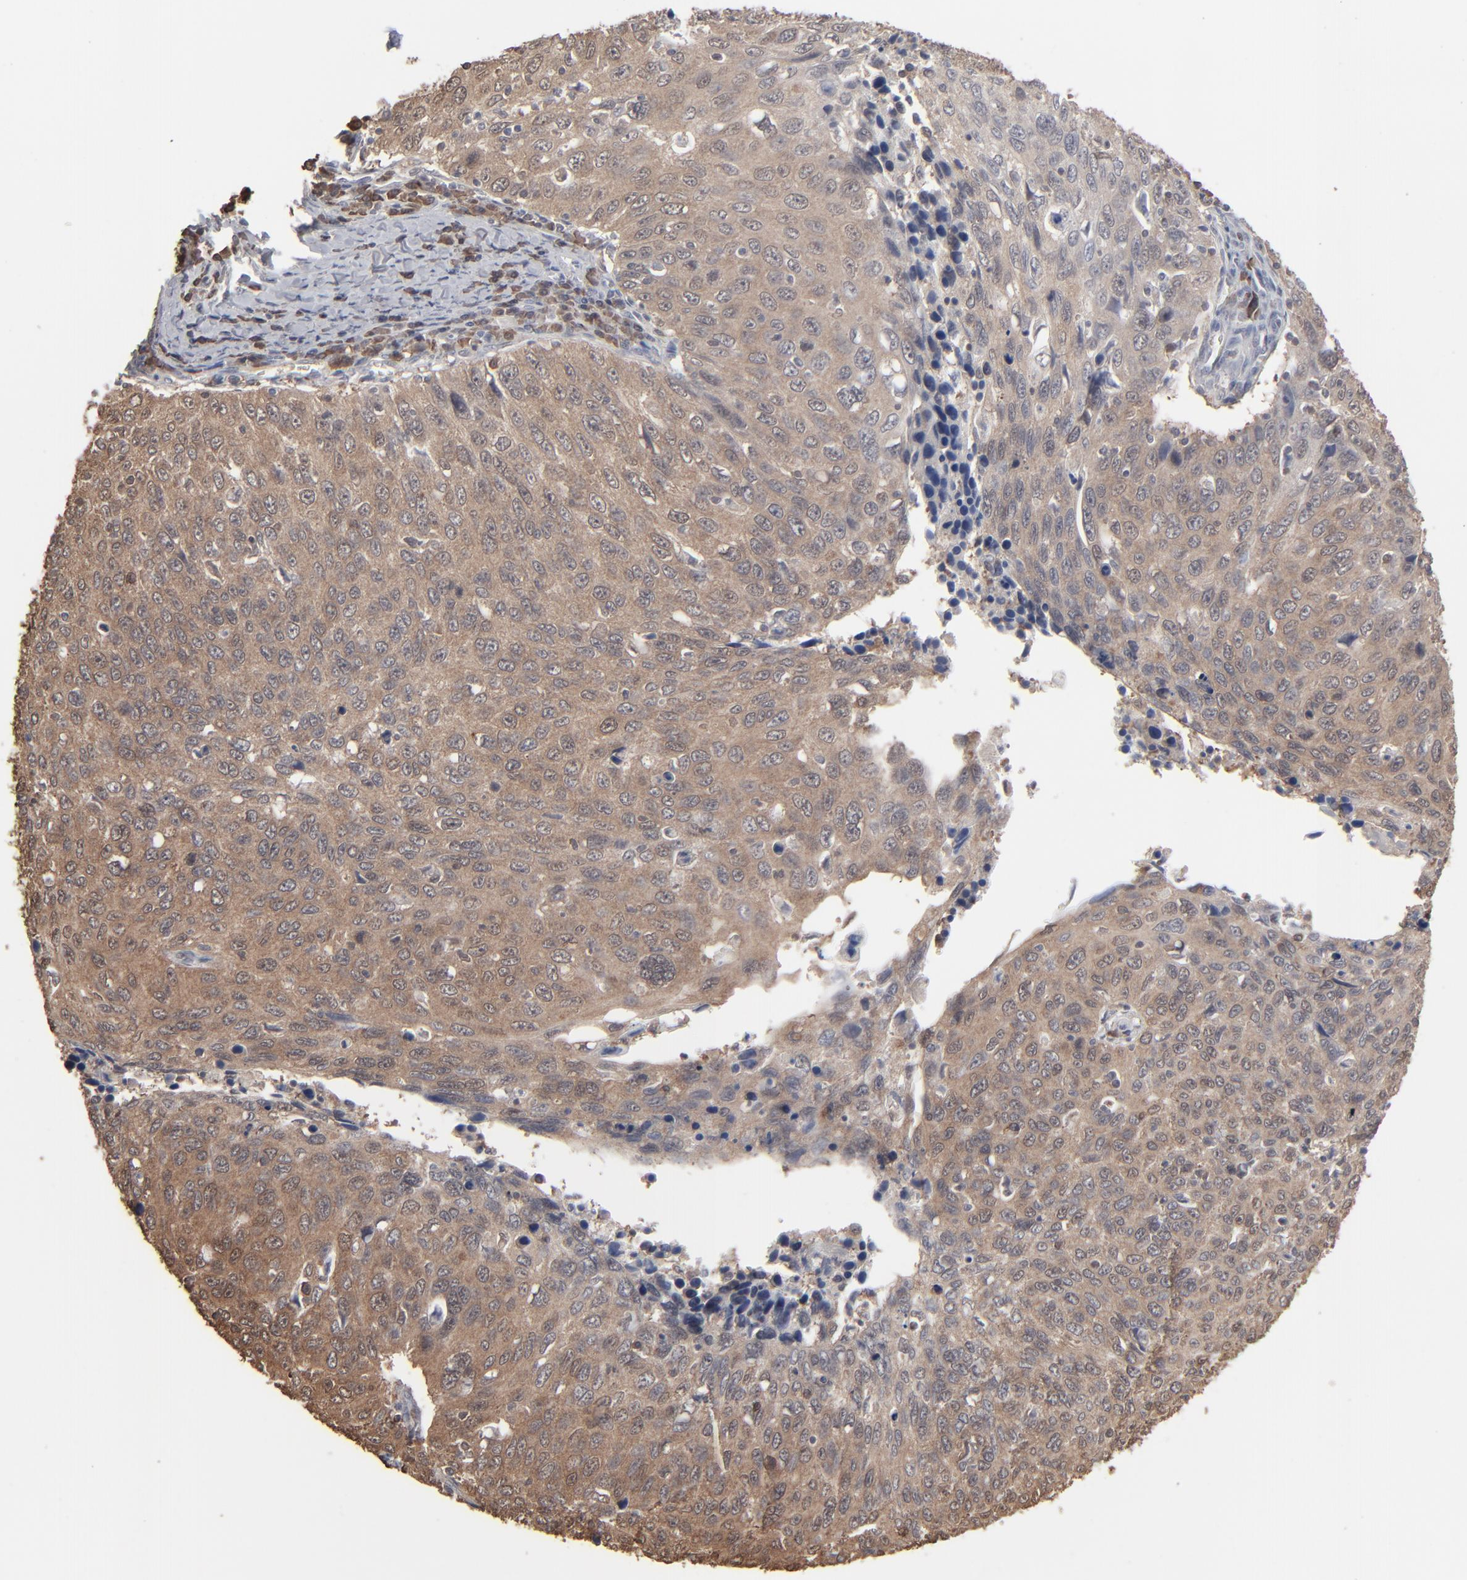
{"staining": {"intensity": "strong", "quantity": ">75%", "location": "cytoplasmic/membranous"}, "tissue": "cervical cancer", "cell_type": "Tumor cells", "image_type": "cancer", "snomed": [{"axis": "morphology", "description": "Squamous cell carcinoma, NOS"}, {"axis": "topography", "description": "Cervix"}], "caption": "This is an image of IHC staining of cervical cancer, which shows strong staining in the cytoplasmic/membranous of tumor cells.", "gene": "NME1-NME2", "patient": {"sex": "female", "age": 53}}